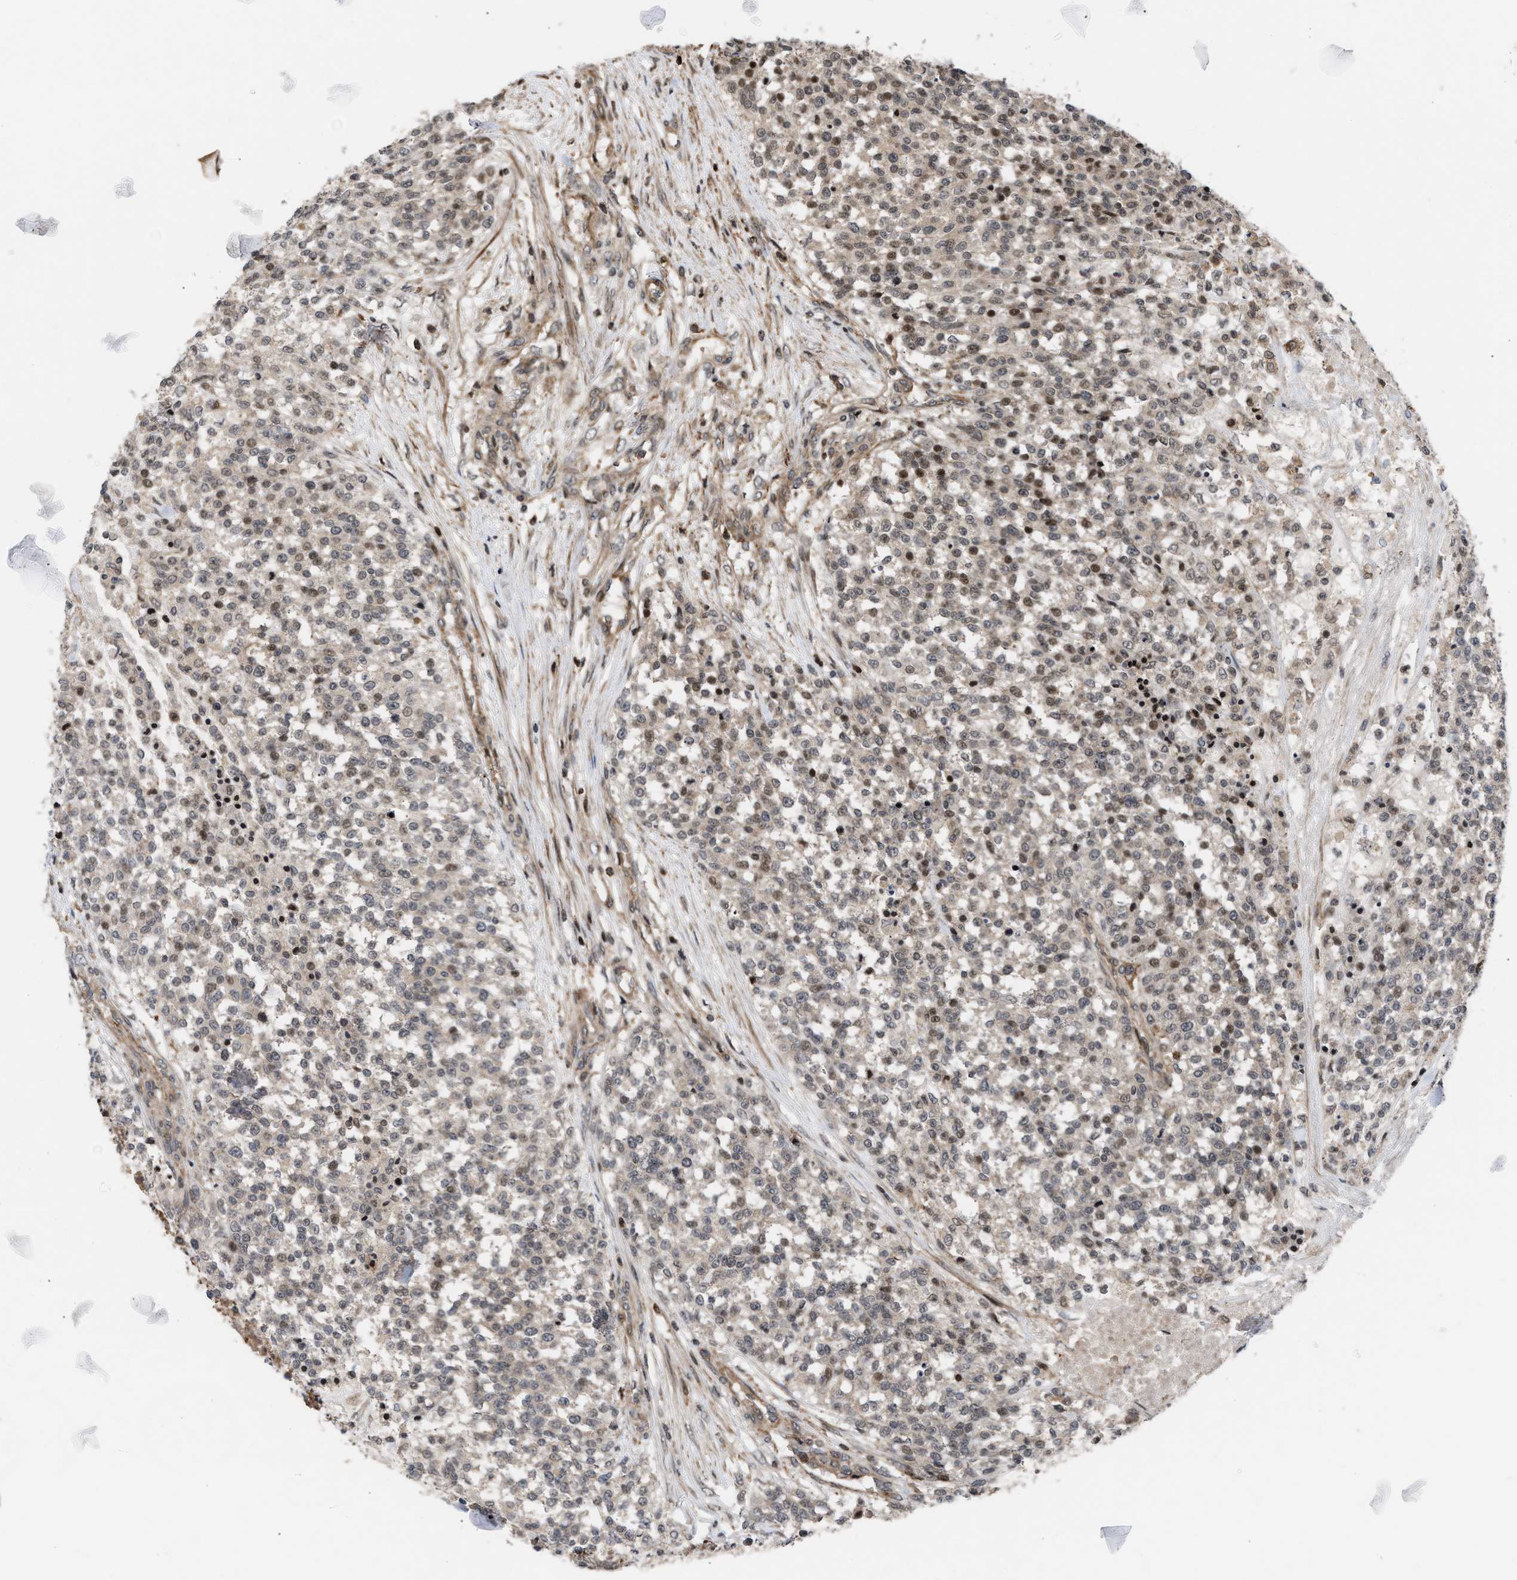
{"staining": {"intensity": "moderate", "quantity": "<25%", "location": "nuclear"}, "tissue": "testis cancer", "cell_type": "Tumor cells", "image_type": "cancer", "snomed": [{"axis": "morphology", "description": "Seminoma, NOS"}, {"axis": "topography", "description": "Testis"}], "caption": "Protein staining shows moderate nuclear positivity in approximately <25% of tumor cells in testis cancer (seminoma).", "gene": "STAU2", "patient": {"sex": "male", "age": 59}}